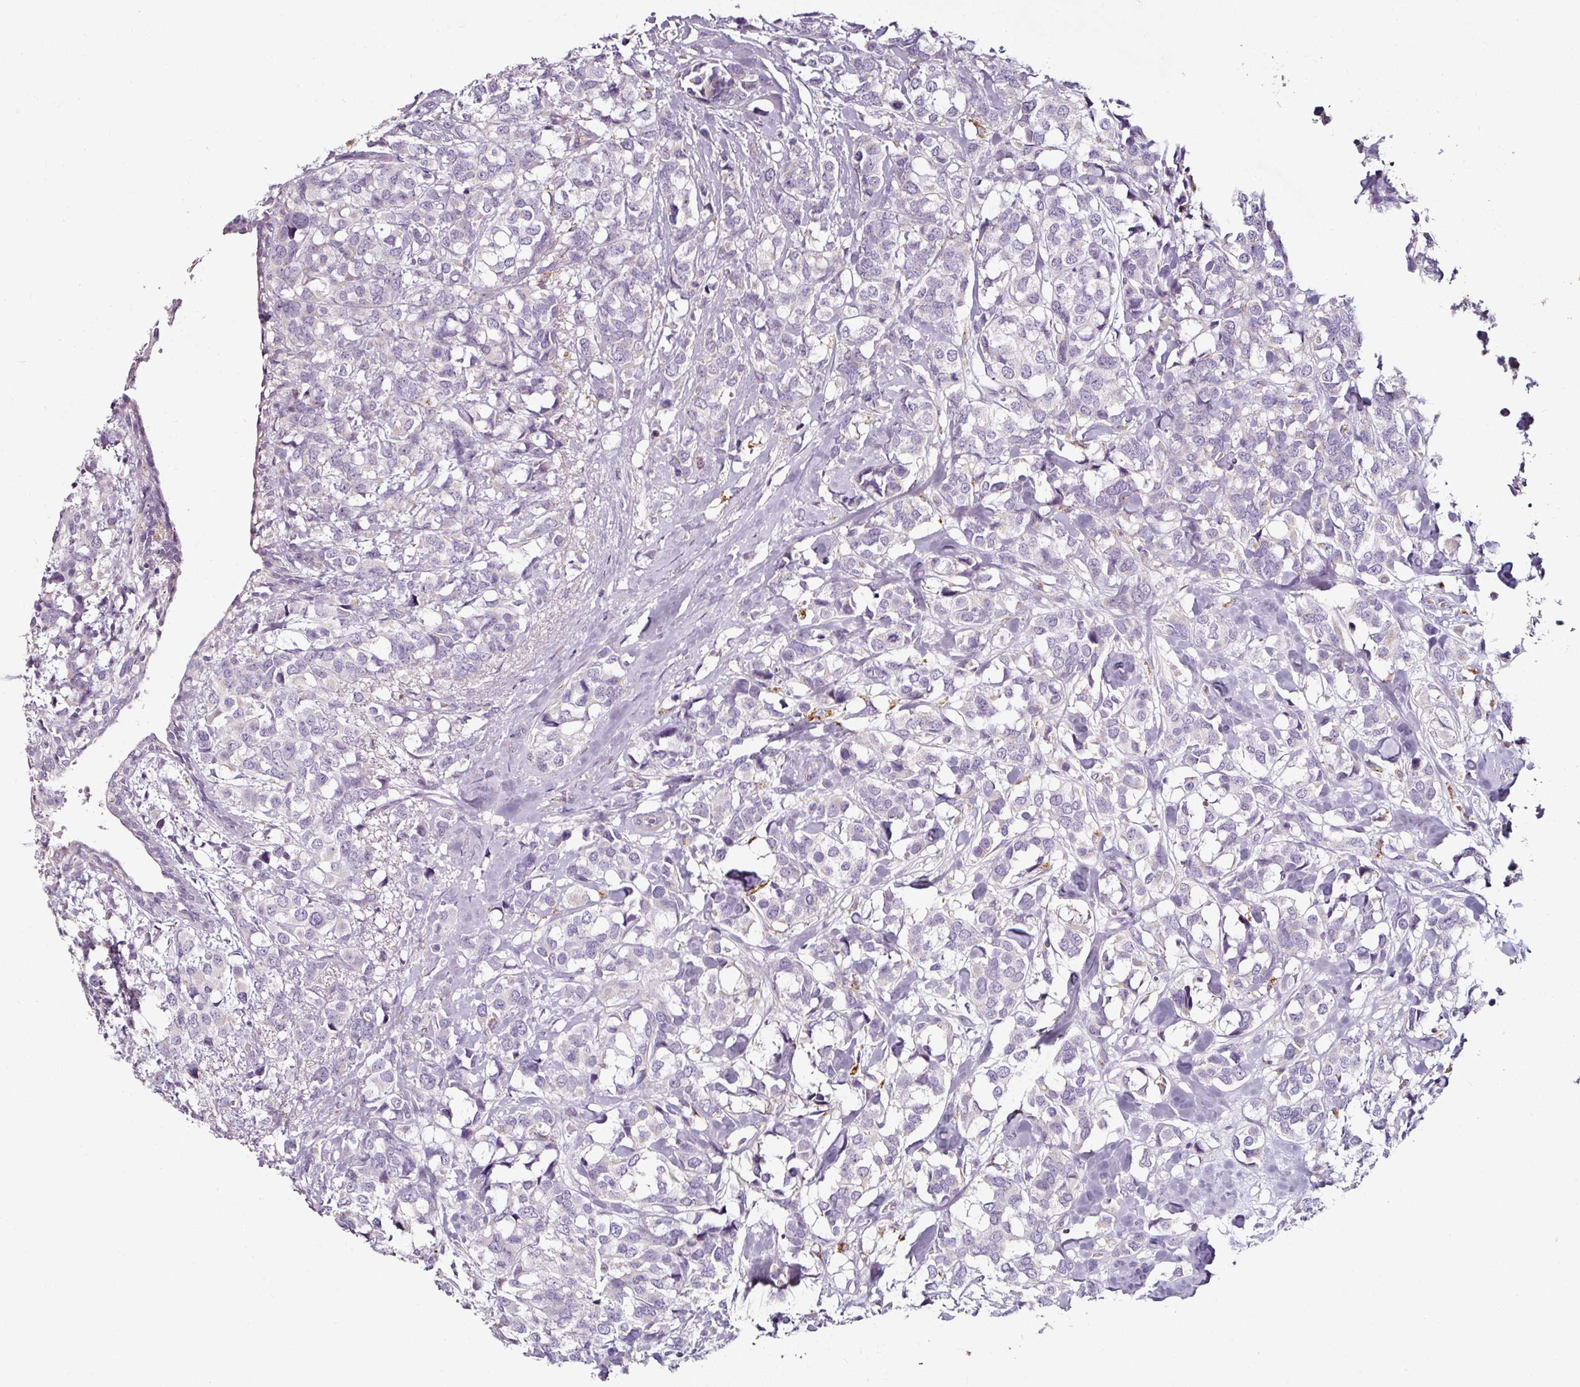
{"staining": {"intensity": "negative", "quantity": "none", "location": "none"}, "tissue": "breast cancer", "cell_type": "Tumor cells", "image_type": "cancer", "snomed": [{"axis": "morphology", "description": "Lobular carcinoma"}, {"axis": "topography", "description": "Breast"}], "caption": "High power microscopy photomicrograph of an IHC photomicrograph of breast cancer (lobular carcinoma), revealing no significant expression in tumor cells.", "gene": "CAP2", "patient": {"sex": "female", "age": 59}}